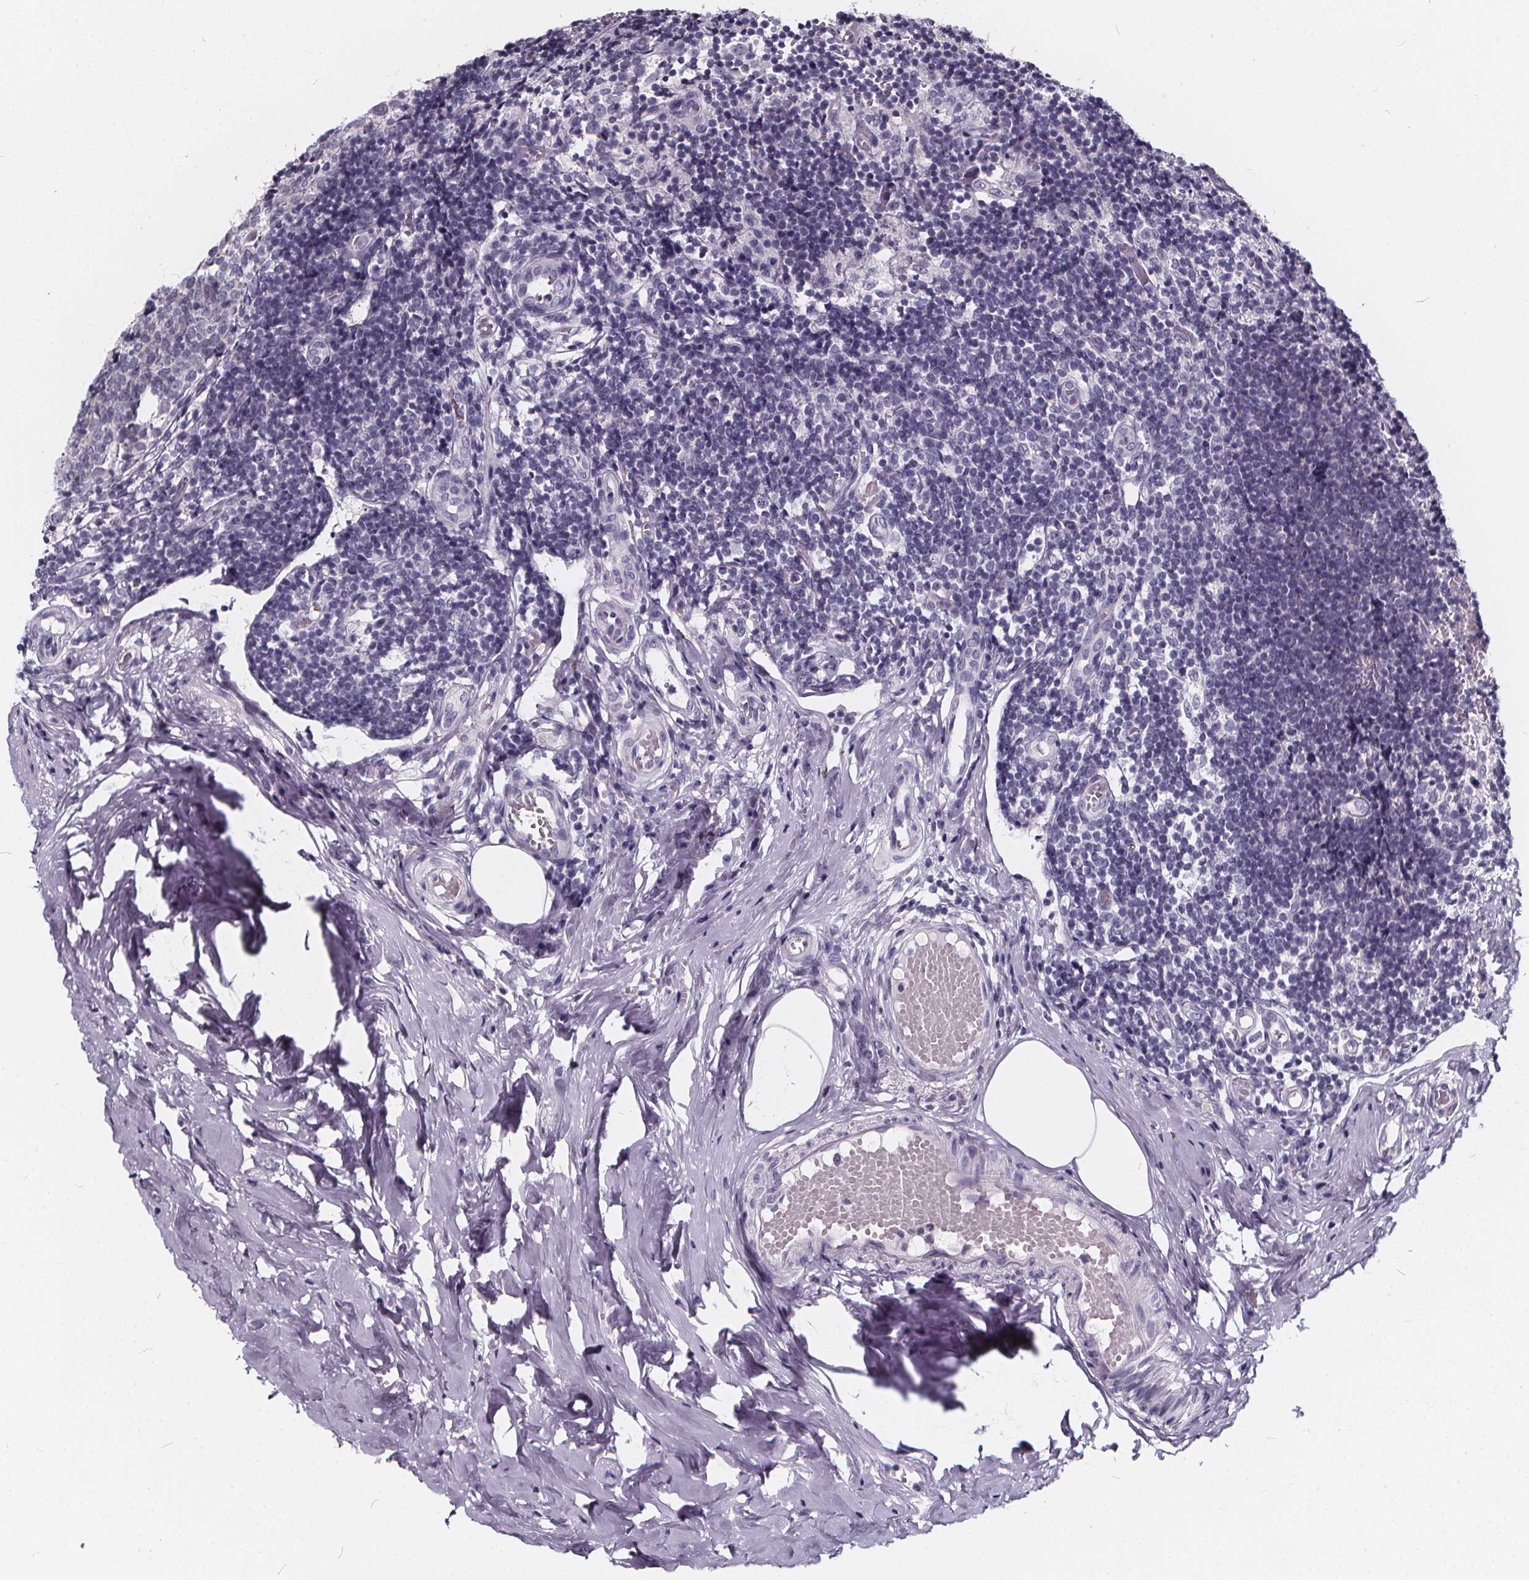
{"staining": {"intensity": "negative", "quantity": "none", "location": "none"}, "tissue": "appendix", "cell_type": "Glandular cells", "image_type": "normal", "snomed": [{"axis": "morphology", "description": "Normal tissue, NOS"}, {"axis": "topography", "description": "Appendix"}], "caption": "Appendix was stained to show a protein in brown. There is no significant expression in glandular cells. (DAB (3,3'-diaminobenzidine) immunohistochemistry visualized using brightfield microscopy, high magnification).", "gene": "SPEF2", "patient": {"sex": "female", "age": 32}}